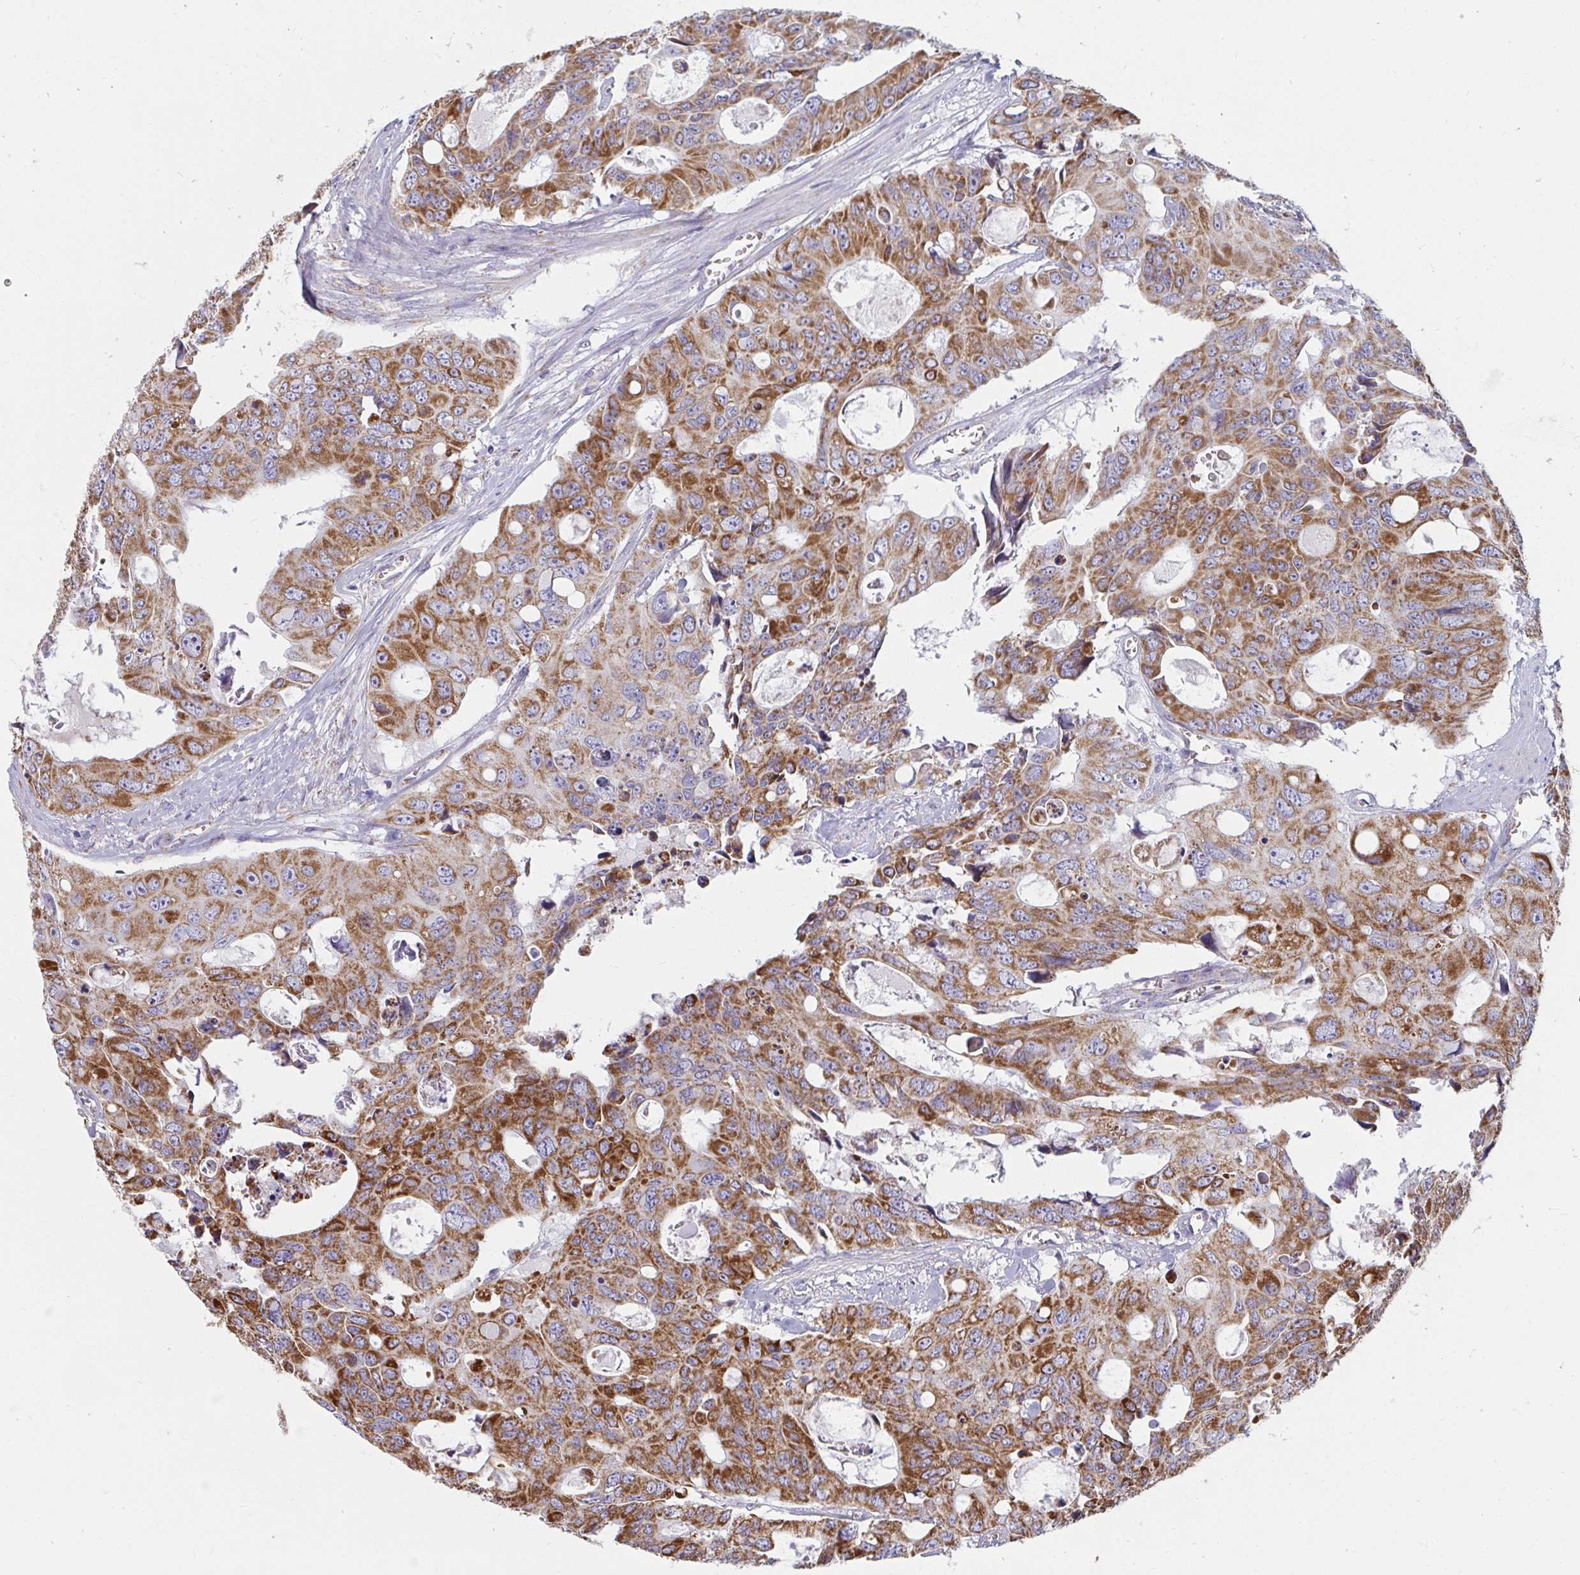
{"staining": {"intensity": "strong", "quantity": "25%-75%", "location": "cytoplasmic/membranous"}, "tissue": "colorectal cancer", "cell_type": "Tumor cells", "image_type": "cancer", "snomed": [{"axis": "morphology", "description": "Adenocarcinoma, NOS"}, {"axis": "topography", "description": "Rectum"}], "caption": "Colorectal cancer stained for a protein (brown) displays strong cytoplasmic/membranous positive expression in approximately 25%-75% of tumor cells.", "gene": "FAHD1", "patient": {"sex": "male", "age": 76}}